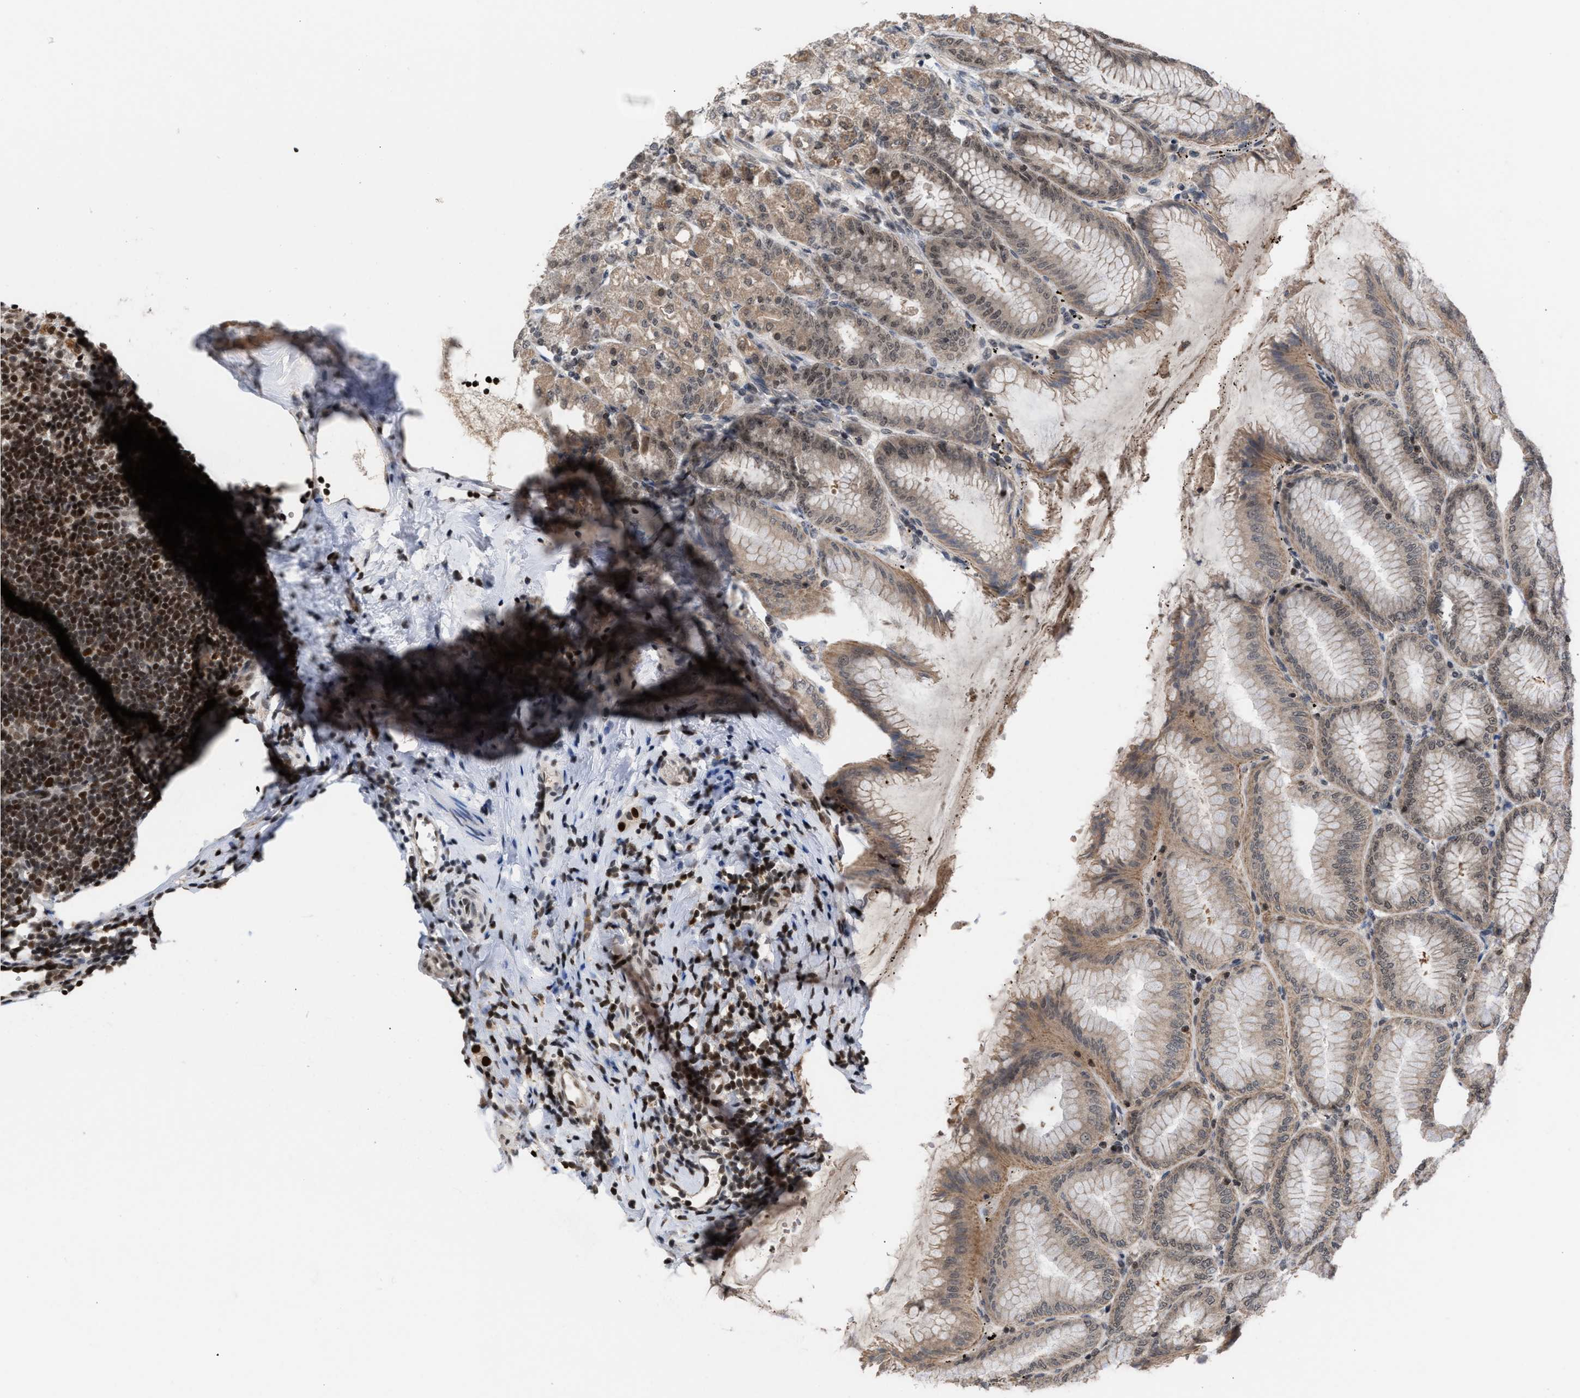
{"staining": {"intensity": "strong", "quantity": "25%-75%", "location": "cytoplasmic/membranous,nuclear"}, "tissue": "stomach", "cell_type": "Glandular cells", "image_type": "normal", "snomed": [{"axis": "morphology", "description": "Normal tissue, NOS"}, {"axis": "topography", "description": "Stomach, lower"}], "caption": "Stomach stained for a protein shows strong cytoplasmic/membranous,nuclear positivity in glandular cells. Ihc stains the protein in brown and the nuclei are stained blue.", "gene": "C9orf78", "patient": {"sex": "male", "age": 71}}